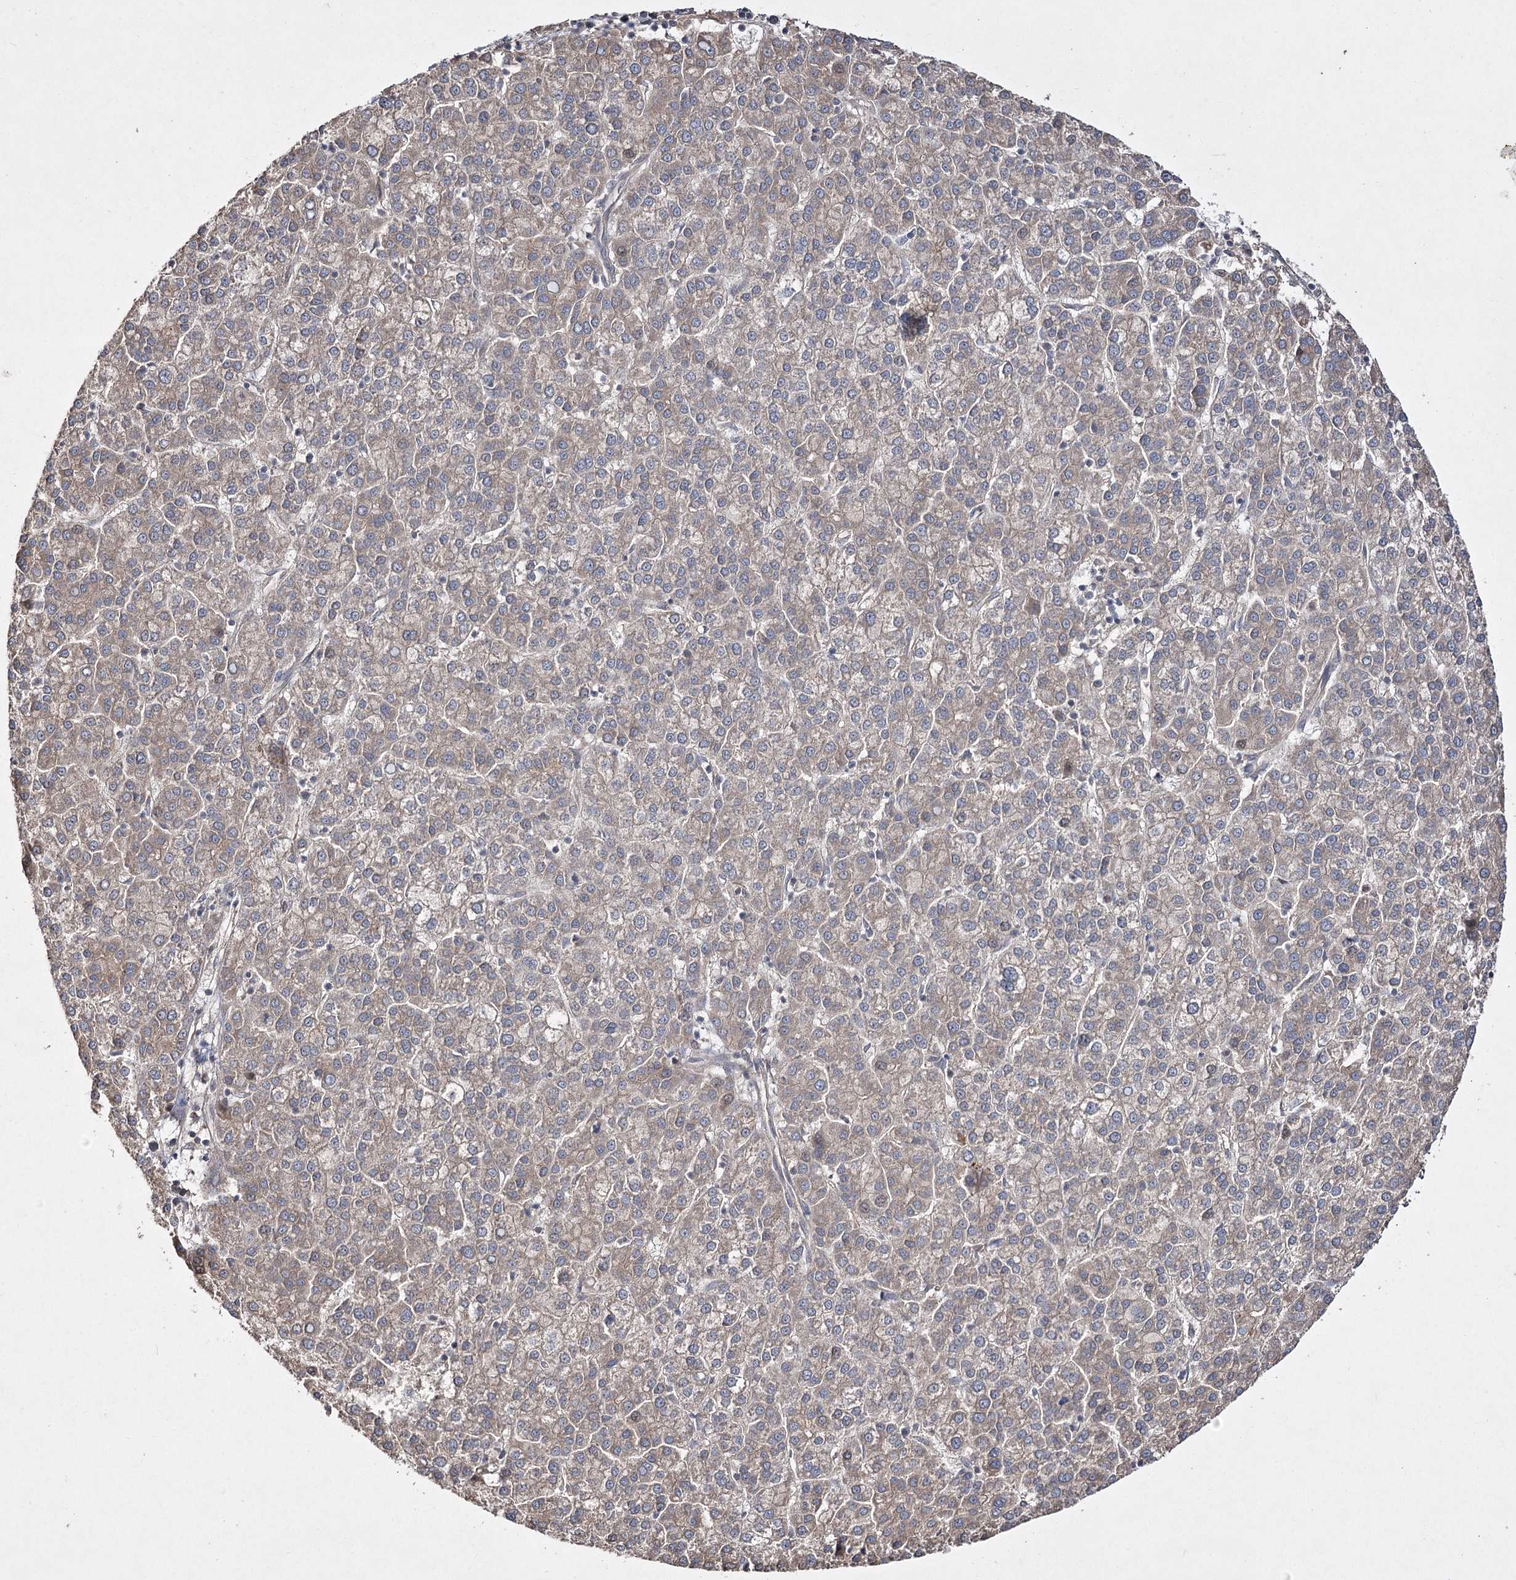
{"staining": {"intensity": "weak", "quantity": ">75%", "location": "cytoplasmic/membranous"}, "tissue": "liver cancer", "cell_type": "Tumor cells", "image_type": "cancer", "snomed": [{"axis": "morphology", "description": "Carcinoma, Hepatocellular, NOS"}, {"axis": "topography", "description": "Liver"}], "caption": "Immunohistochemistry staining of liver cancer, which demonstrates low levels of weak cytoplasmic/membranous positivity in approximately >75% of tumor cells indicating weak cytoplasmic/membranous protein staining. The staining was performed using DAB (brown) for protein detection and nuclei were counterstained in hematoxylin (blue).", "gene": "FANCL", "patient": {"sex": "female", "age": 58}}